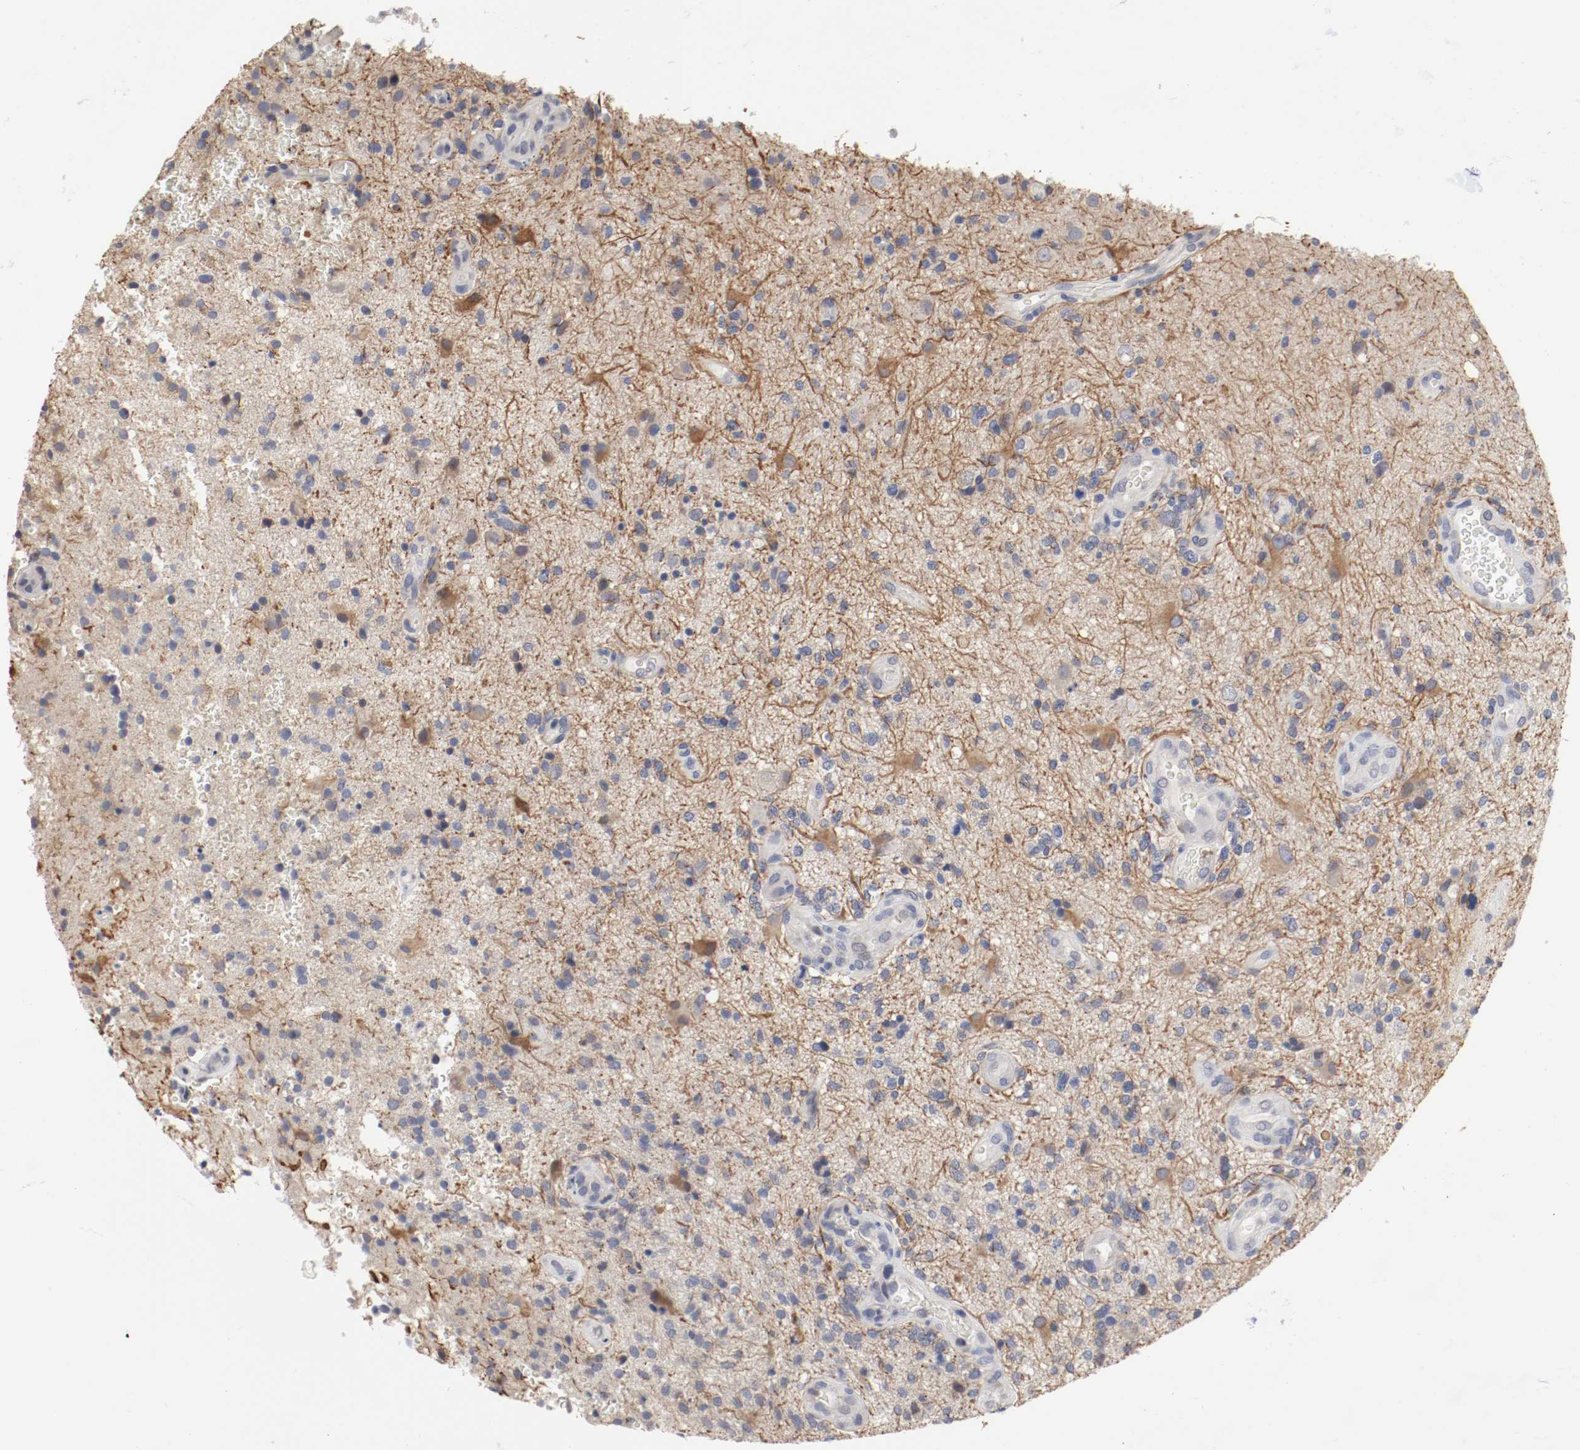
{"staining": {"intensity": "moderate", "quantity": "<25%", "location": "cytoplasmic/membranous"}, "tissue": "glioma", "cell_type": "Tumor cells", "image_type": "cancer", "snomed": [{"axis": "morphology", "description": "Normal tissue, NOS"}, {"axis": "morphology", "description": "Glioma, malignant, High grade"}, {"axis": "topography", "description": "Cerebral cortex"}], "caption": "Moderate cytoplasmic/membranous positivity is appreciated in about <25% of tumor cells in glioma.", "gene": "CEBPE", "patient": {"sex": "male", "age": 75}}